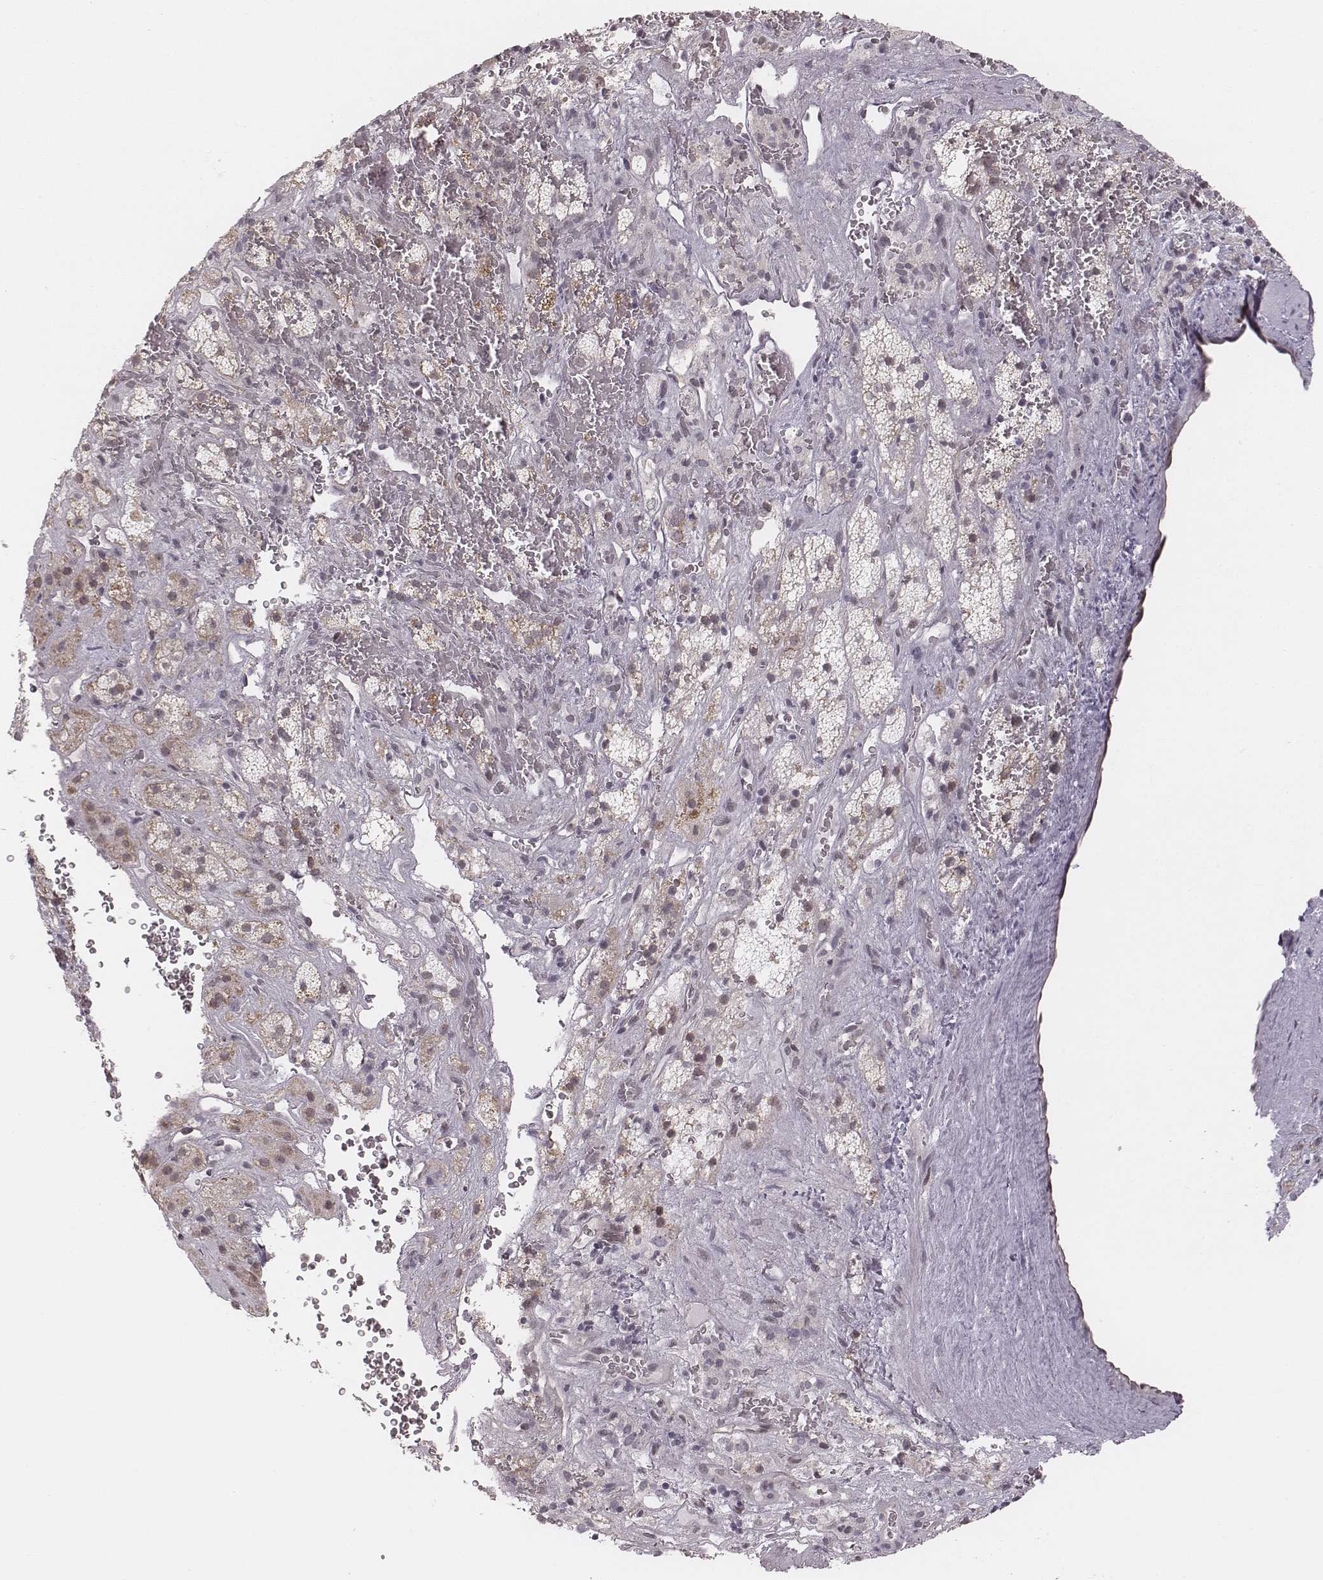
{"staining": {"intensity": "weak", "quantity": "<25%", "location": "cytoplasmic/membranous"}, "tissue": "adrenal gland", "cell_type": "Glandular cells", "image_type": "normal", "snomed": [{"axis": "morphology", "description": "Normal tissue, NOS"}, {"axis": "topography", "description": "Adrenal gland"}], "caption": "This is an IHC histopathology image of normal human adrenal gland. There is no positivity in glandular cells.", "gene": "RPGRIP1", "patient": {"sex": "male", "age": 57}}